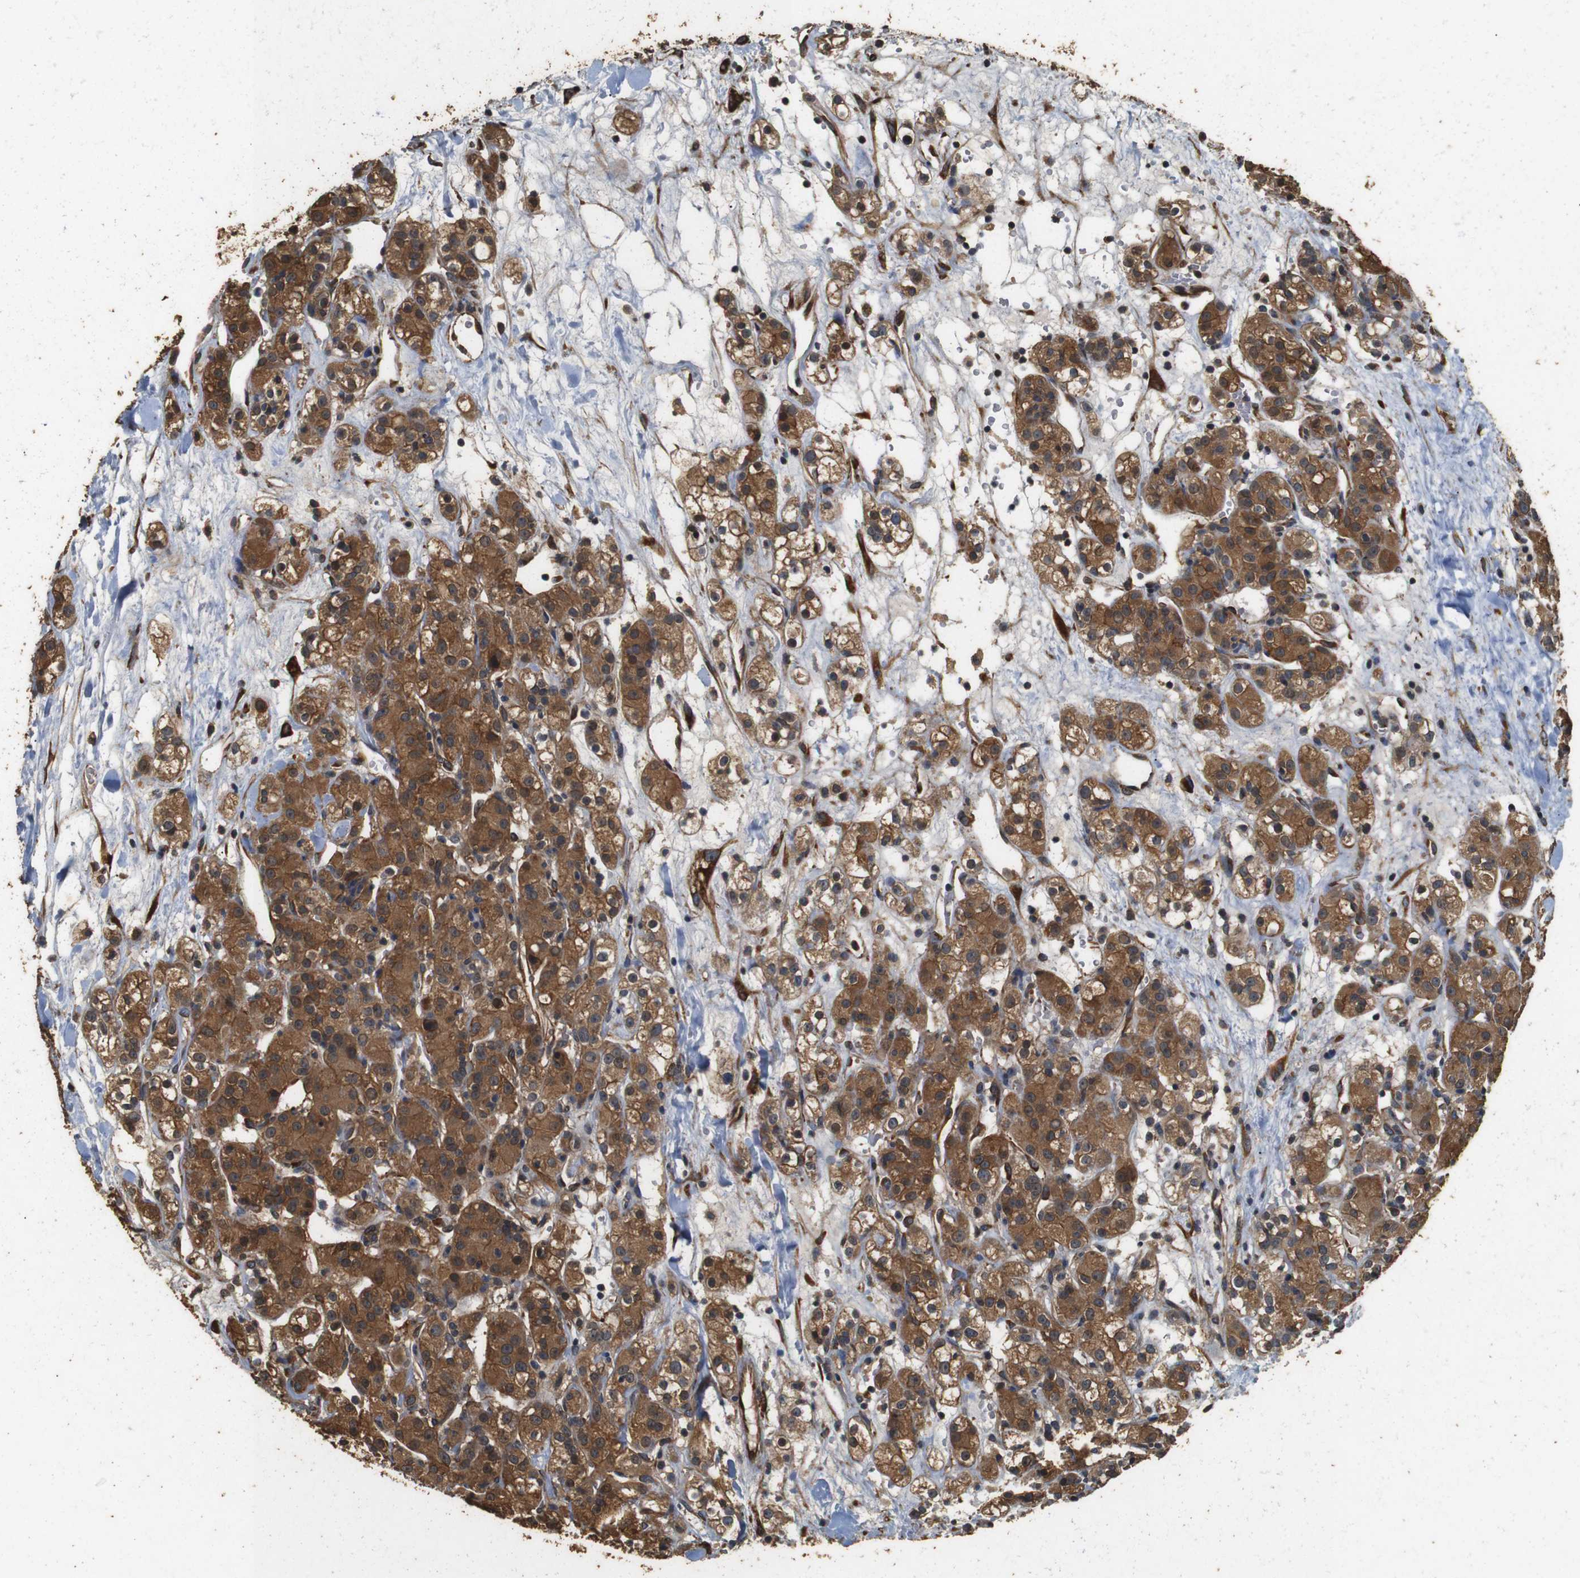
{"staining": {"intensity": "moderate", "quantity": ">75%", "location": "cytoplasmic/membranous"}, "tissue": "renal cancer", "cell_type": "Tumor cells", "image_type": "cancer", "snomed": [{"axis": "morphology", "description": "Normal tissue, NOS"}, {"axis": "morphology", "description": "Adenocarcinoma, NOS"}, {"axis": "topography", "description": "Kidney"}], "caption": "Brown immunohistochemical staining in human renal cancer demonstrates moderate cytoplasmic/membranous expression in about >75% of tumor cells. (DAB (3,3'-diaminobenzidine) IHC, brown staining for protein, blue staining for nuclei).", "gene": "CNPY4", "patient": {"sex": "male", "age": 61}}